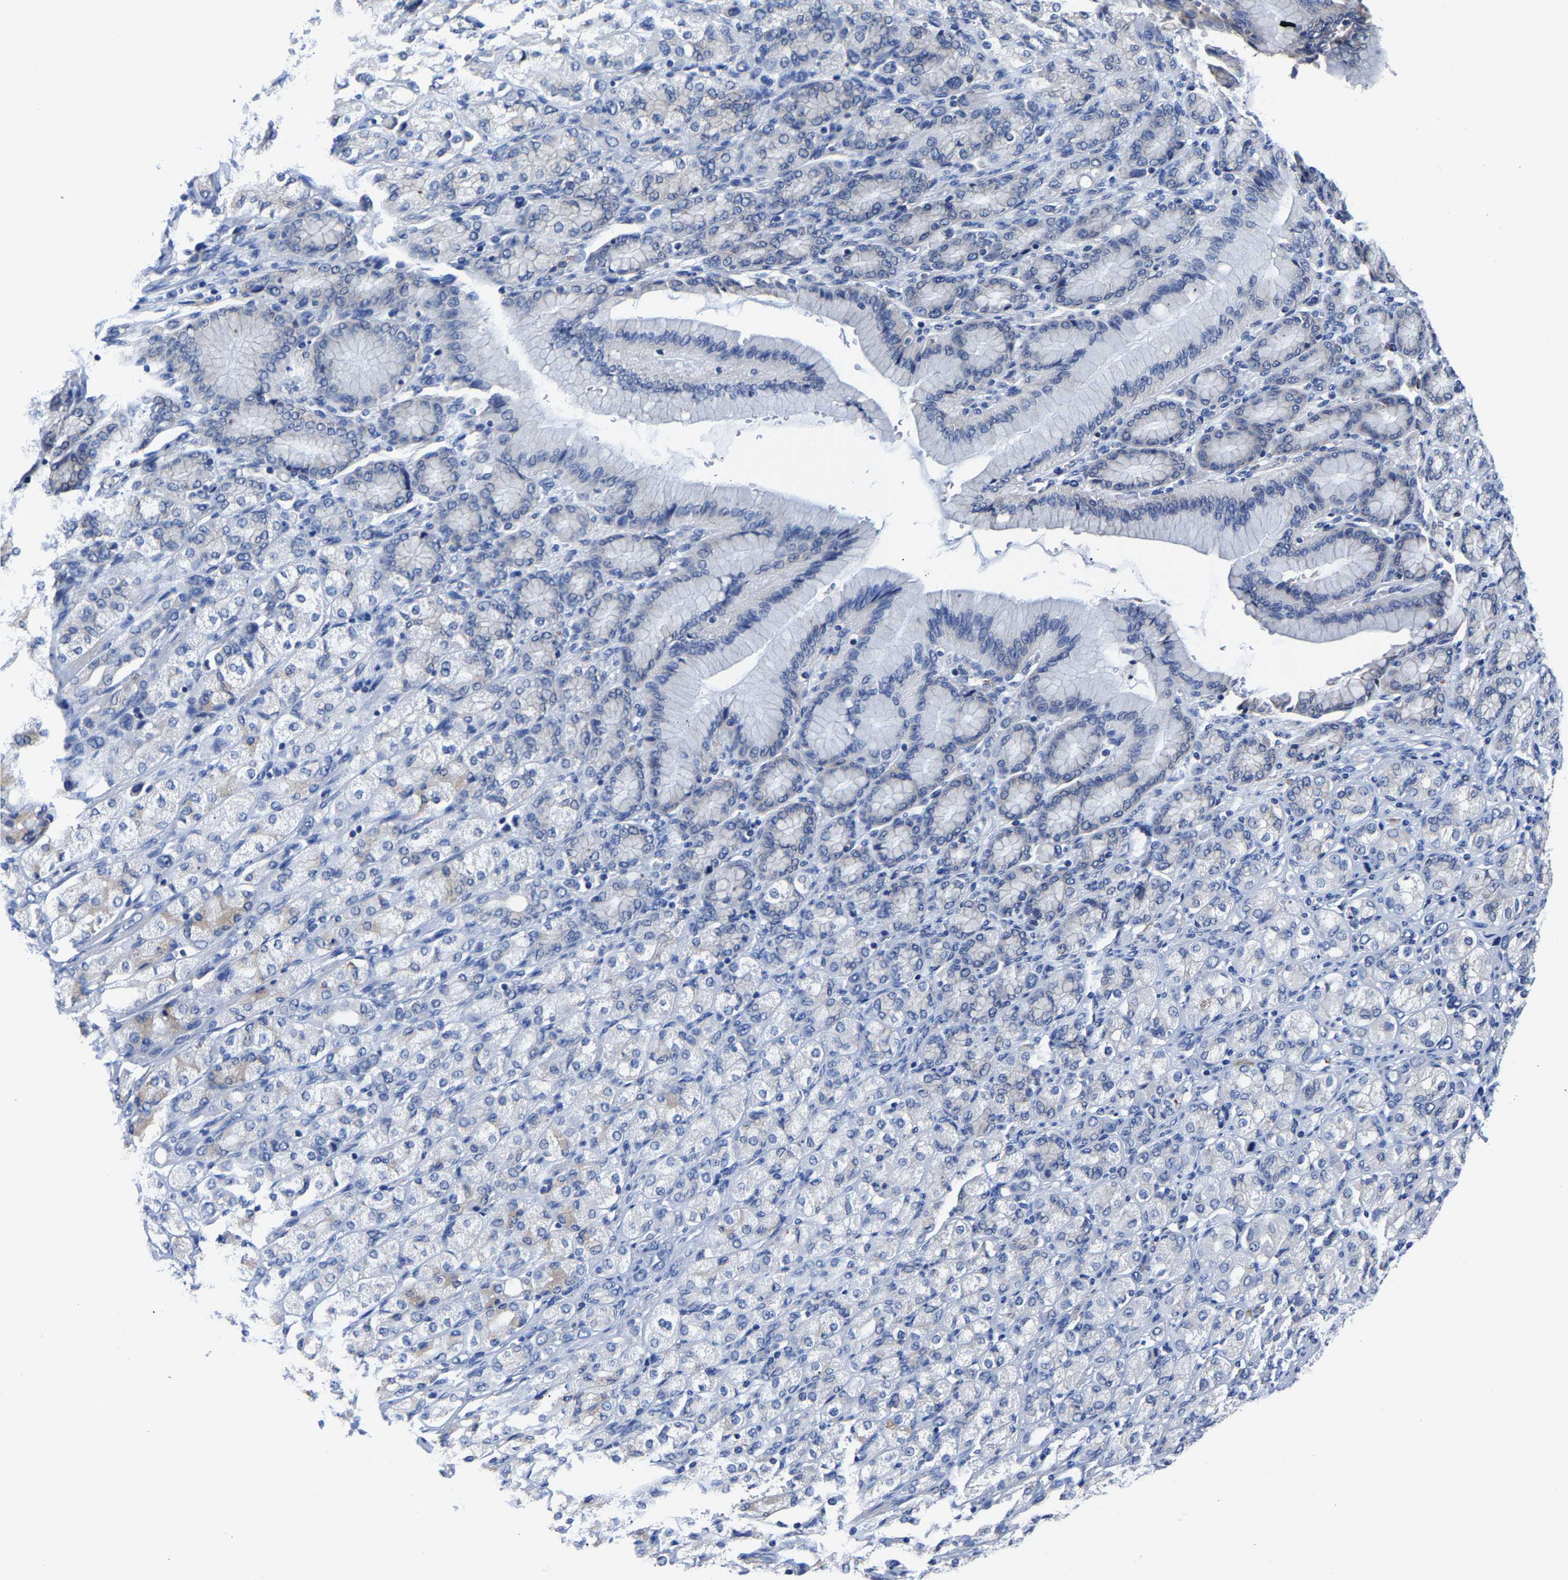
{"staining": {"intensity": "negative", "quantity": "none", "location": "none"}, "tissue": "stomach cancer", "cell_type": "Tumor cells", "image_type": "cancer", "snomed": [{"axis": "morphology", "description": "Adenocarcinoma, NOS"}, {"axis": "topography", "description": "Stomach"}], "caption": "Protein analysis of adenocarcinoma (stomach) reveals no significant staining in tumor cells.", "gene": "SRPK2", "patient": {"sex": "female", "age": 65}}